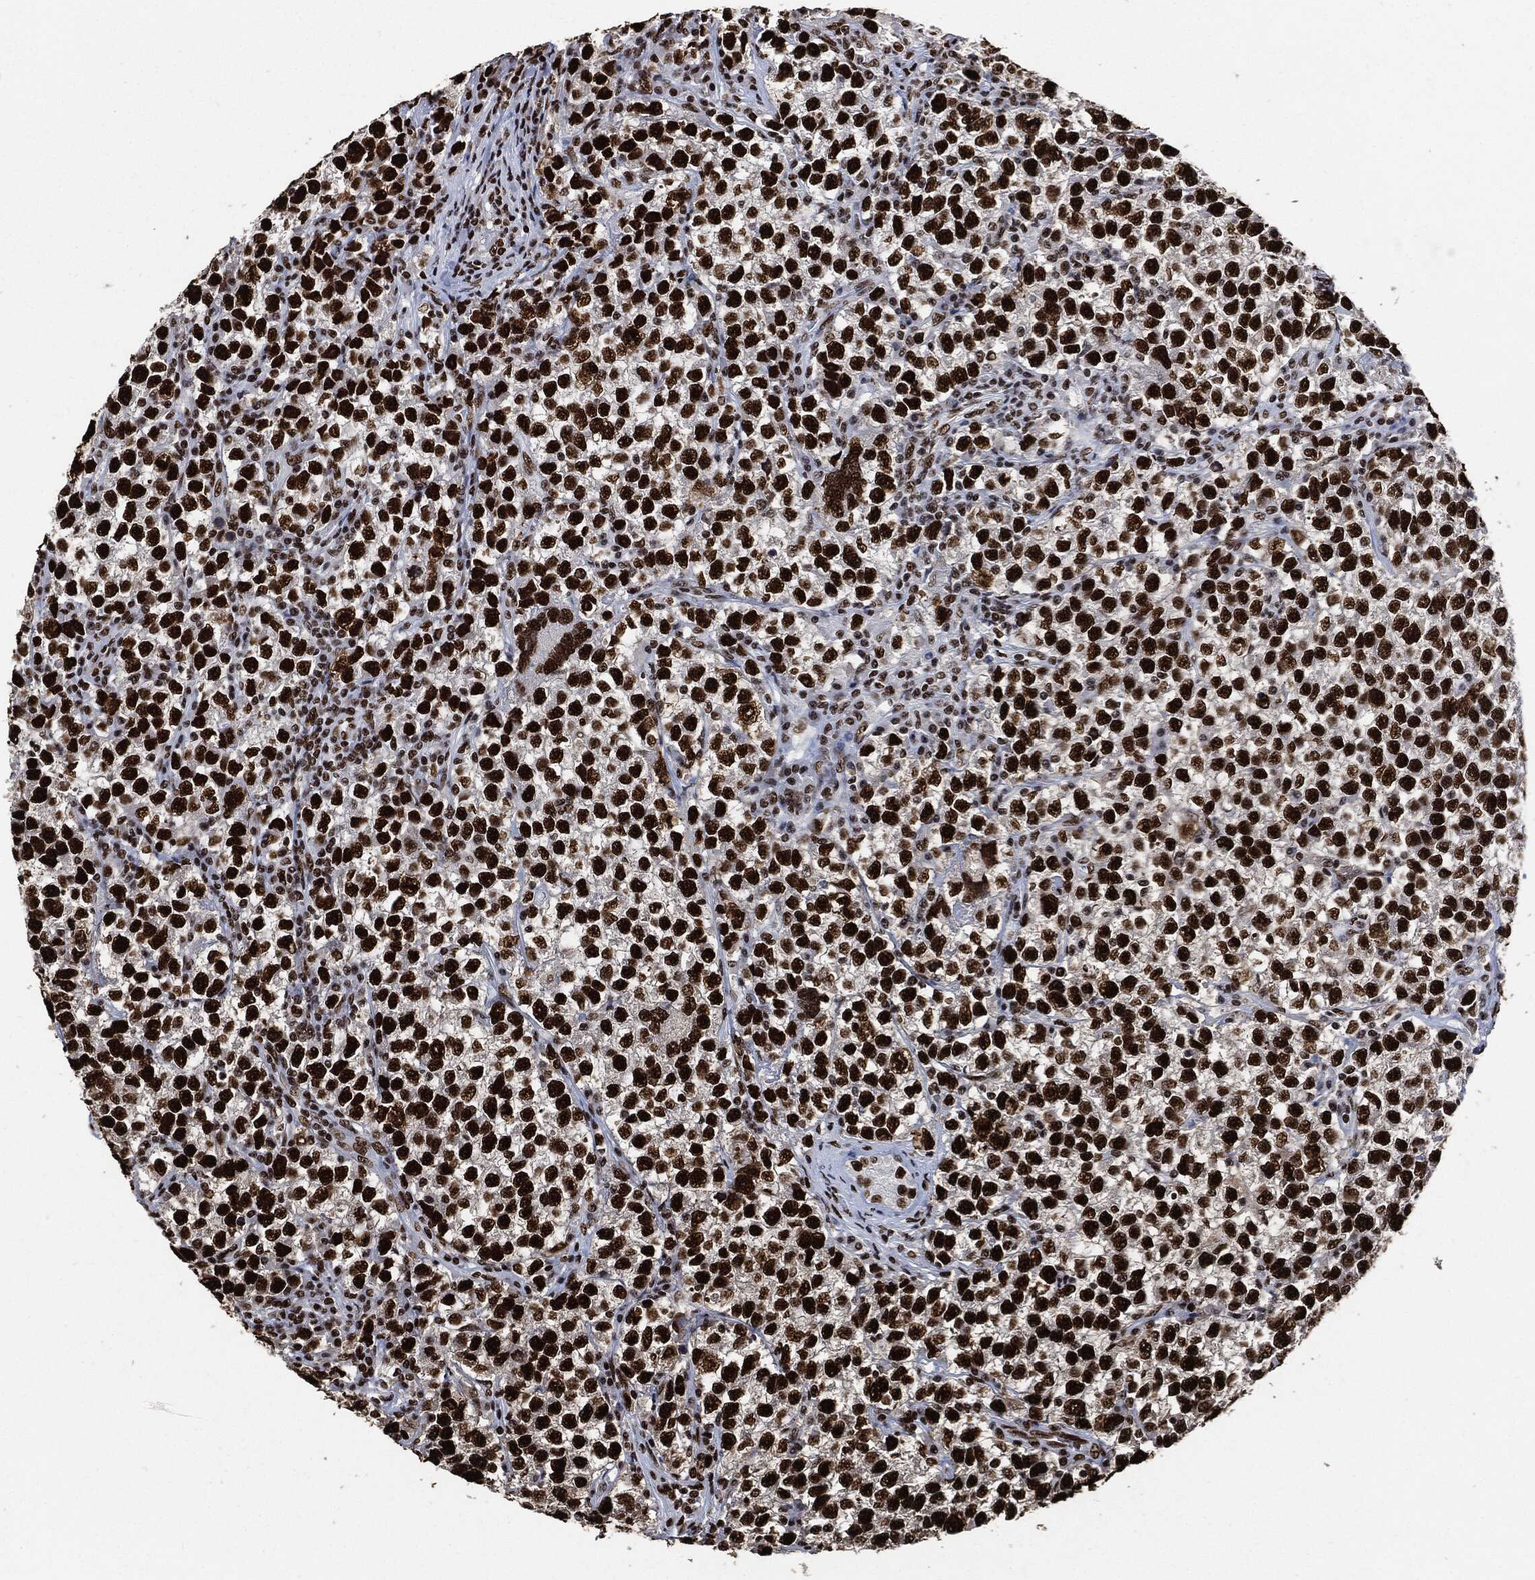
{"staining": {"intensity": "strong", "quantity": ">75%", "location": "nuclear"}, "tissue": "testis cancer", "cell_type": "Tumor cells", "image_type": "cancer", "snomed": [{"axis": "morphology", "description": "Seminoma, NOS"}, {"axis": "topography", "description": "Testis"}], "caption": "Strong nuclear expression for a protein is identified in about >75% of tumor cells of seminoma (testis) using immunohistochemistry (IHC).", "gene": "RECQL", "patient": {"sex": "male", "age": 22}}